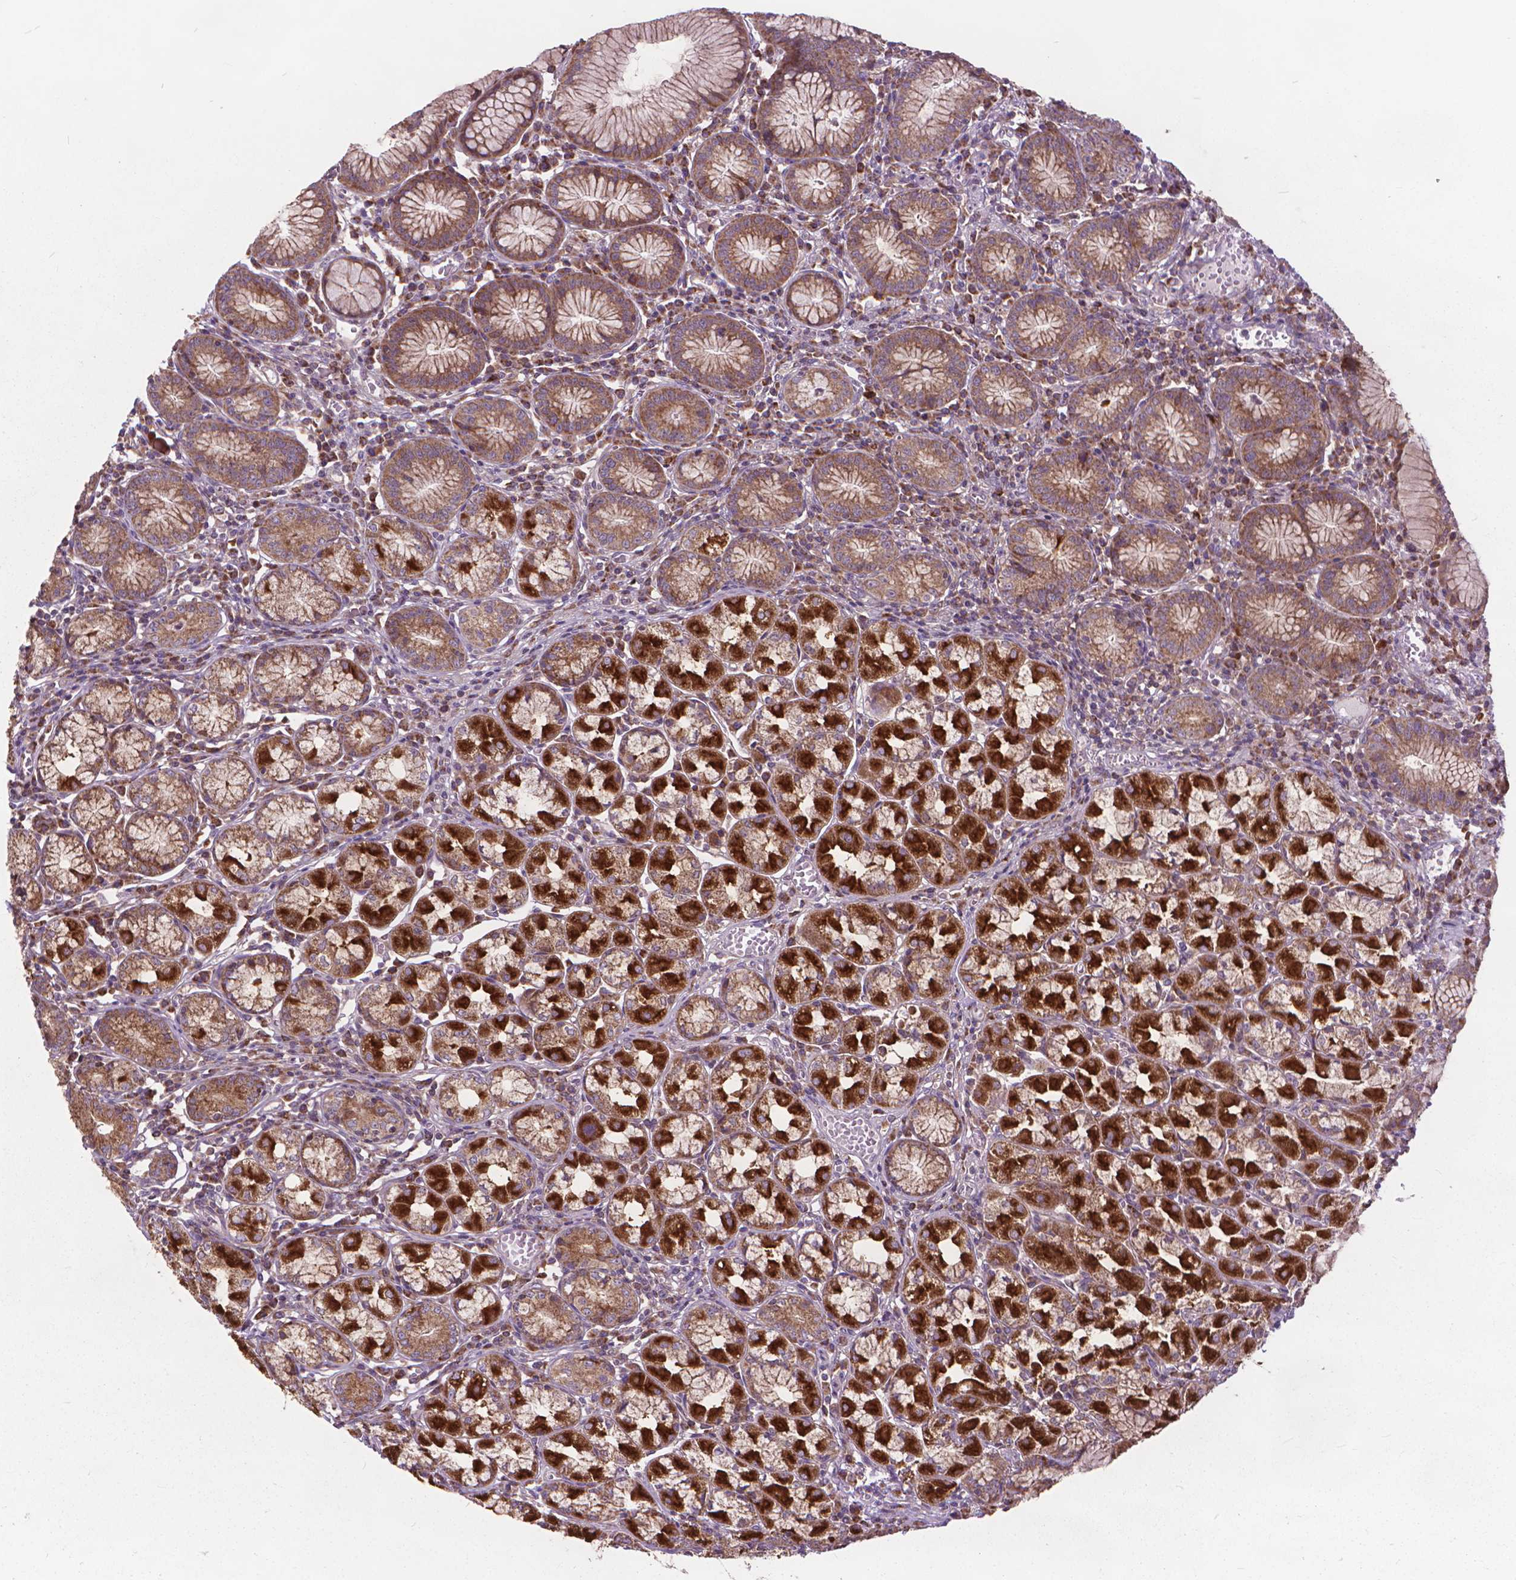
{"staining": {"intensity": "strong", "quantity": ">75%", "location": "cytoplasmic/membranous"}, "tissue": "stomach", "cell_type": "Glandular cells", "image_type": "normal", "snomed": [{"axis": "morphology", "description": "Normal tissue, NOS"}, {"axis": "topography", "description": "Stomach"}], "caption": "A micrograph of stomach stained for a protein shows strong cytoplasmic/membranous brown staining in glandular cells. The staining is performed using DAB (3,3'-diaminobenzidine) brown chromogen to label protein expression. The nuclei are counter-stained blue using hematoxylin.", "gene": "NUDT1", "patient": {"sex": "male", "age": 55}}